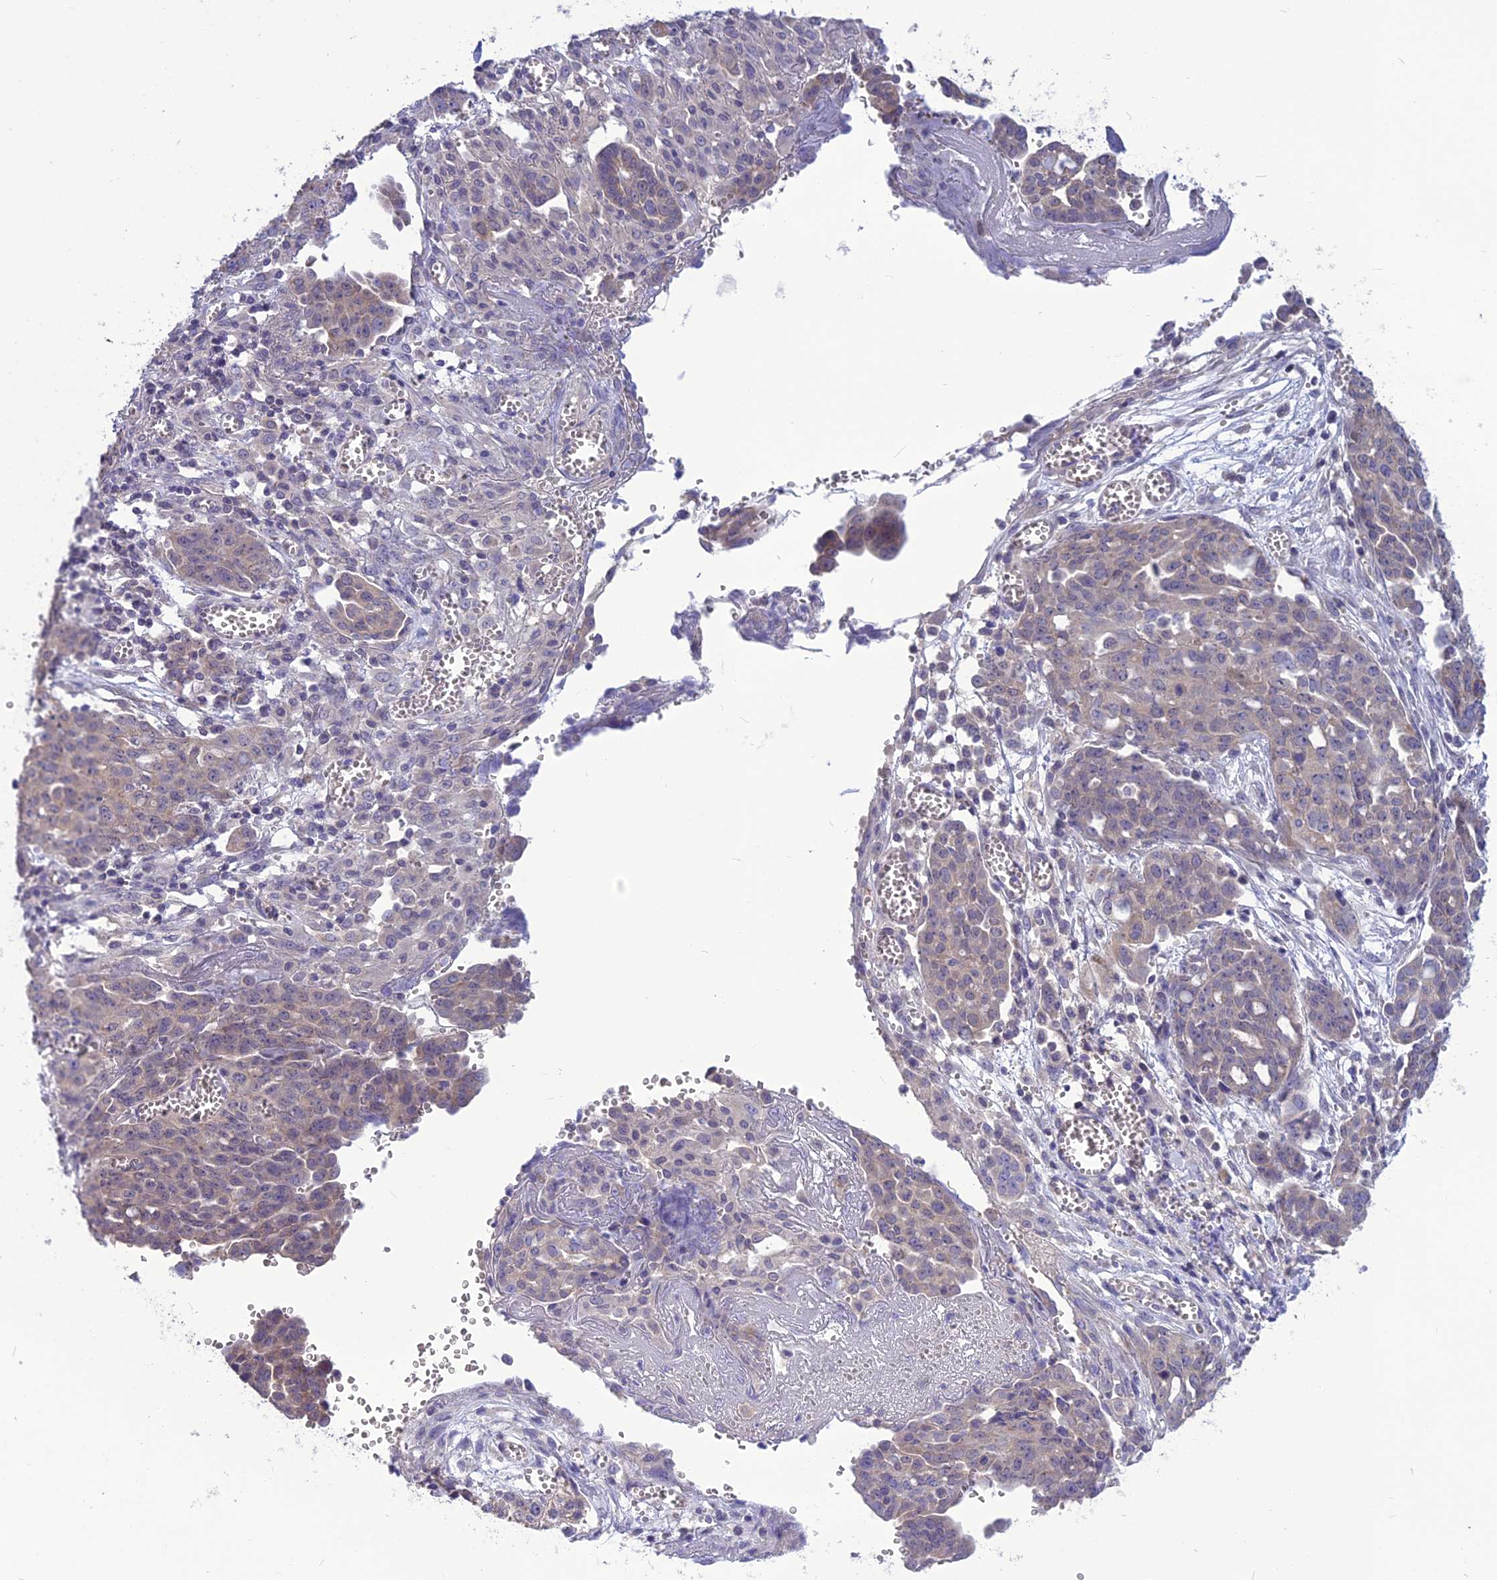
{"staining": {"intensity": "negative", "quantity": "none", "location": "none"}, "tissue": "ovarian cancer", "cell_type": "Tumor cells", "image_type": "cancer", "snomed": [{"axis": "morphology", "description": "Cystadenocarcinoma, serous, NOS"}, {"axis": "topography", "description": "Soft tissue"}, {"axis": "topography", "description": "Ovary"}], "caption": "Protein analysis of serous cystadenocarcinoma (ovarian) exhibits no significant expression in tumor cells. Brightfield microscopy of immunohistochemistry stained with DAB (3,3'-diaminobenzidine) (brown) and hematoxylin (blue), captured at high magnification.", "gene": "PSMF1", "patient": {"sex": "female", "age": 57}}